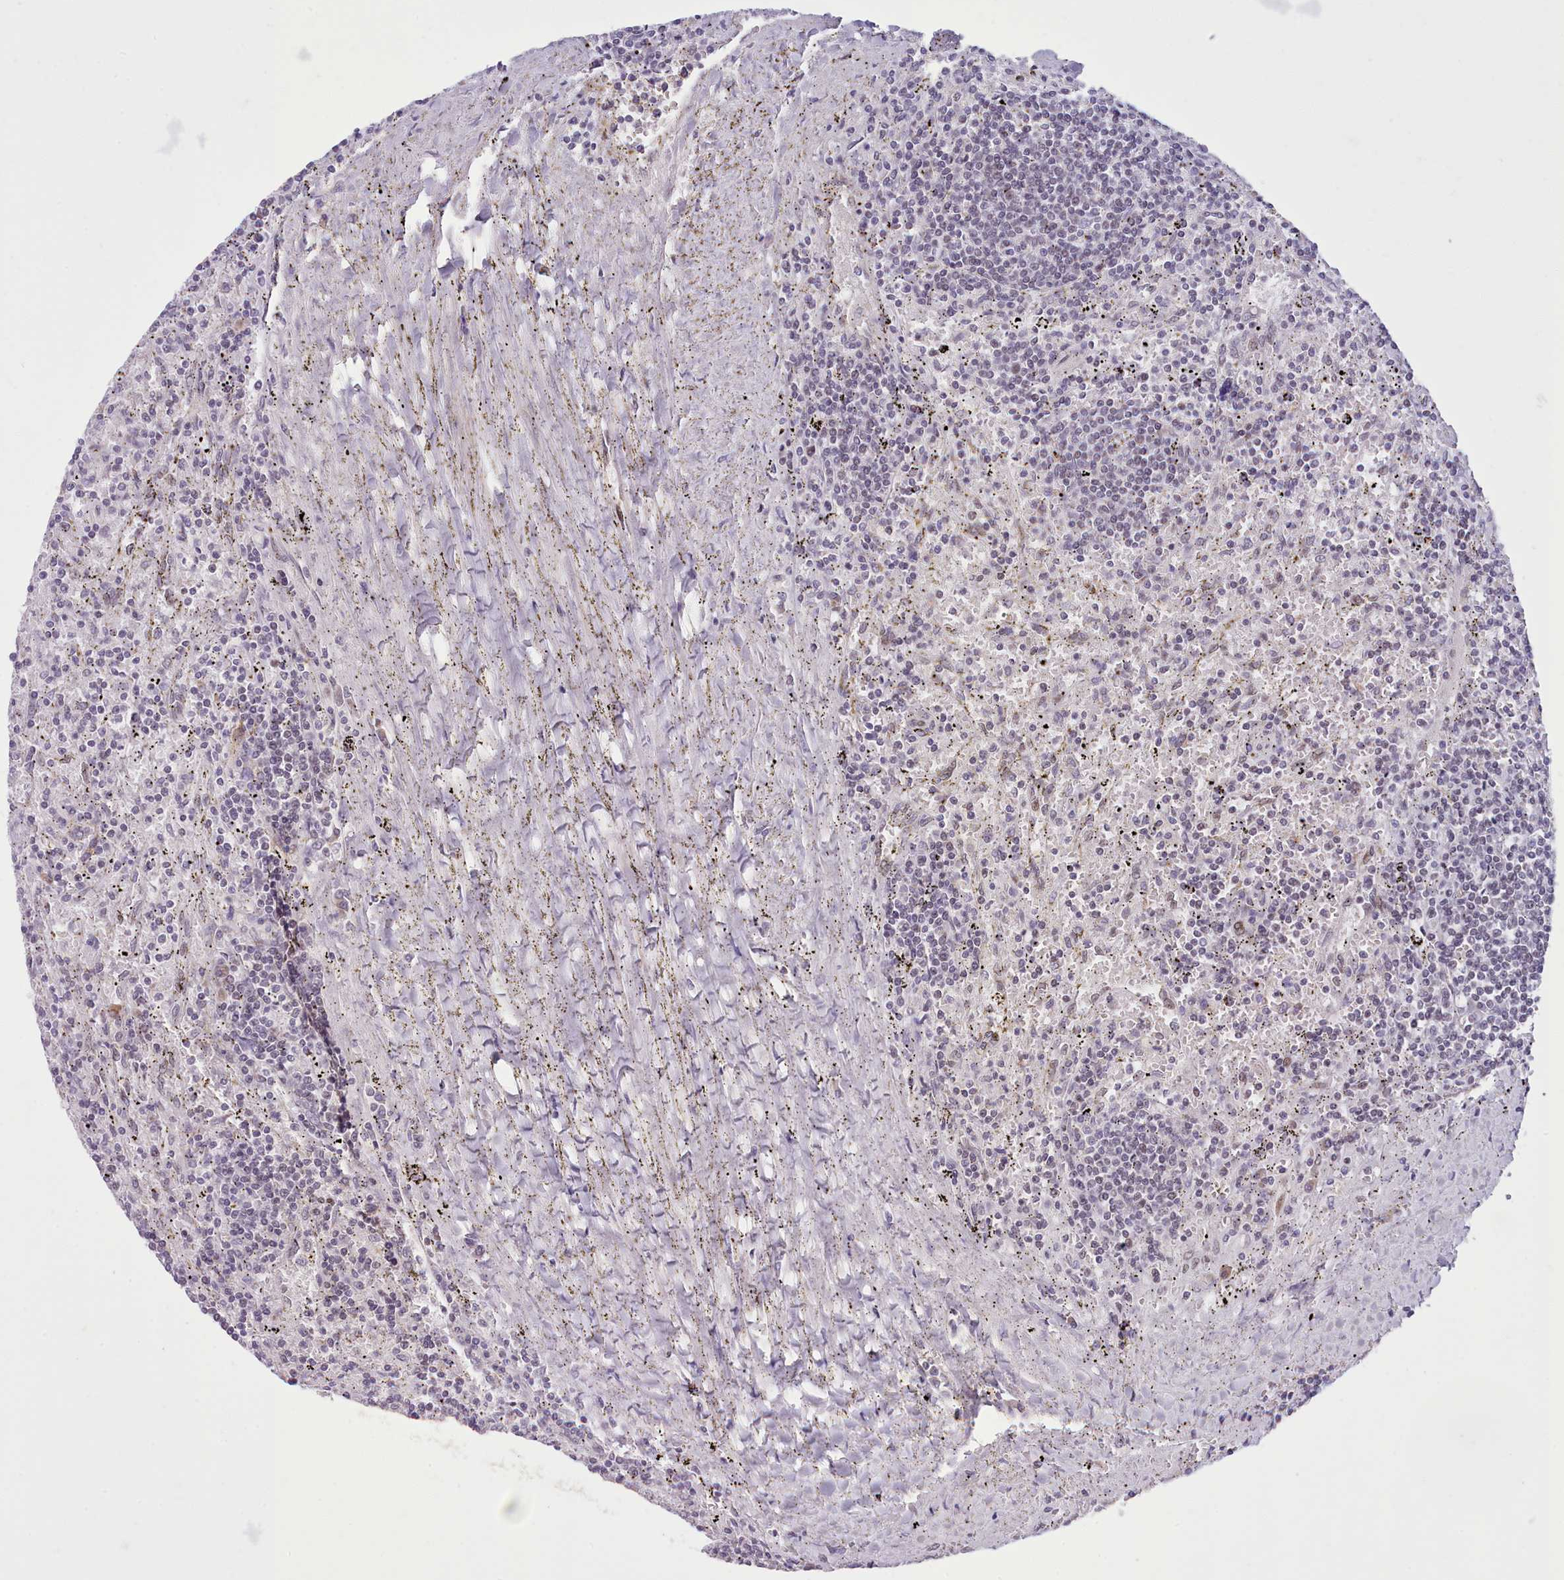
{"staining": {"intensity": "negative", "quantity": "none", "location": "none"}, "tissue": "lymphoma", "cell_type": "Tumor cells", "image_type": "cancer", "snomed": [{"axis": "morphology", "description": "Malignant lymphoma, non-Hodgkin's type, Low grade"}, {"axis": "topography", "description": "Spleen"}], "caption": "Human malignant lymphoma, non-Hodgkin's type (low-grade) stained for a protein using immunohistochemistry reveals no positivity in tumor cells.", "gene": "RFX1", "patient": {"sex": "male", "age": 76}}